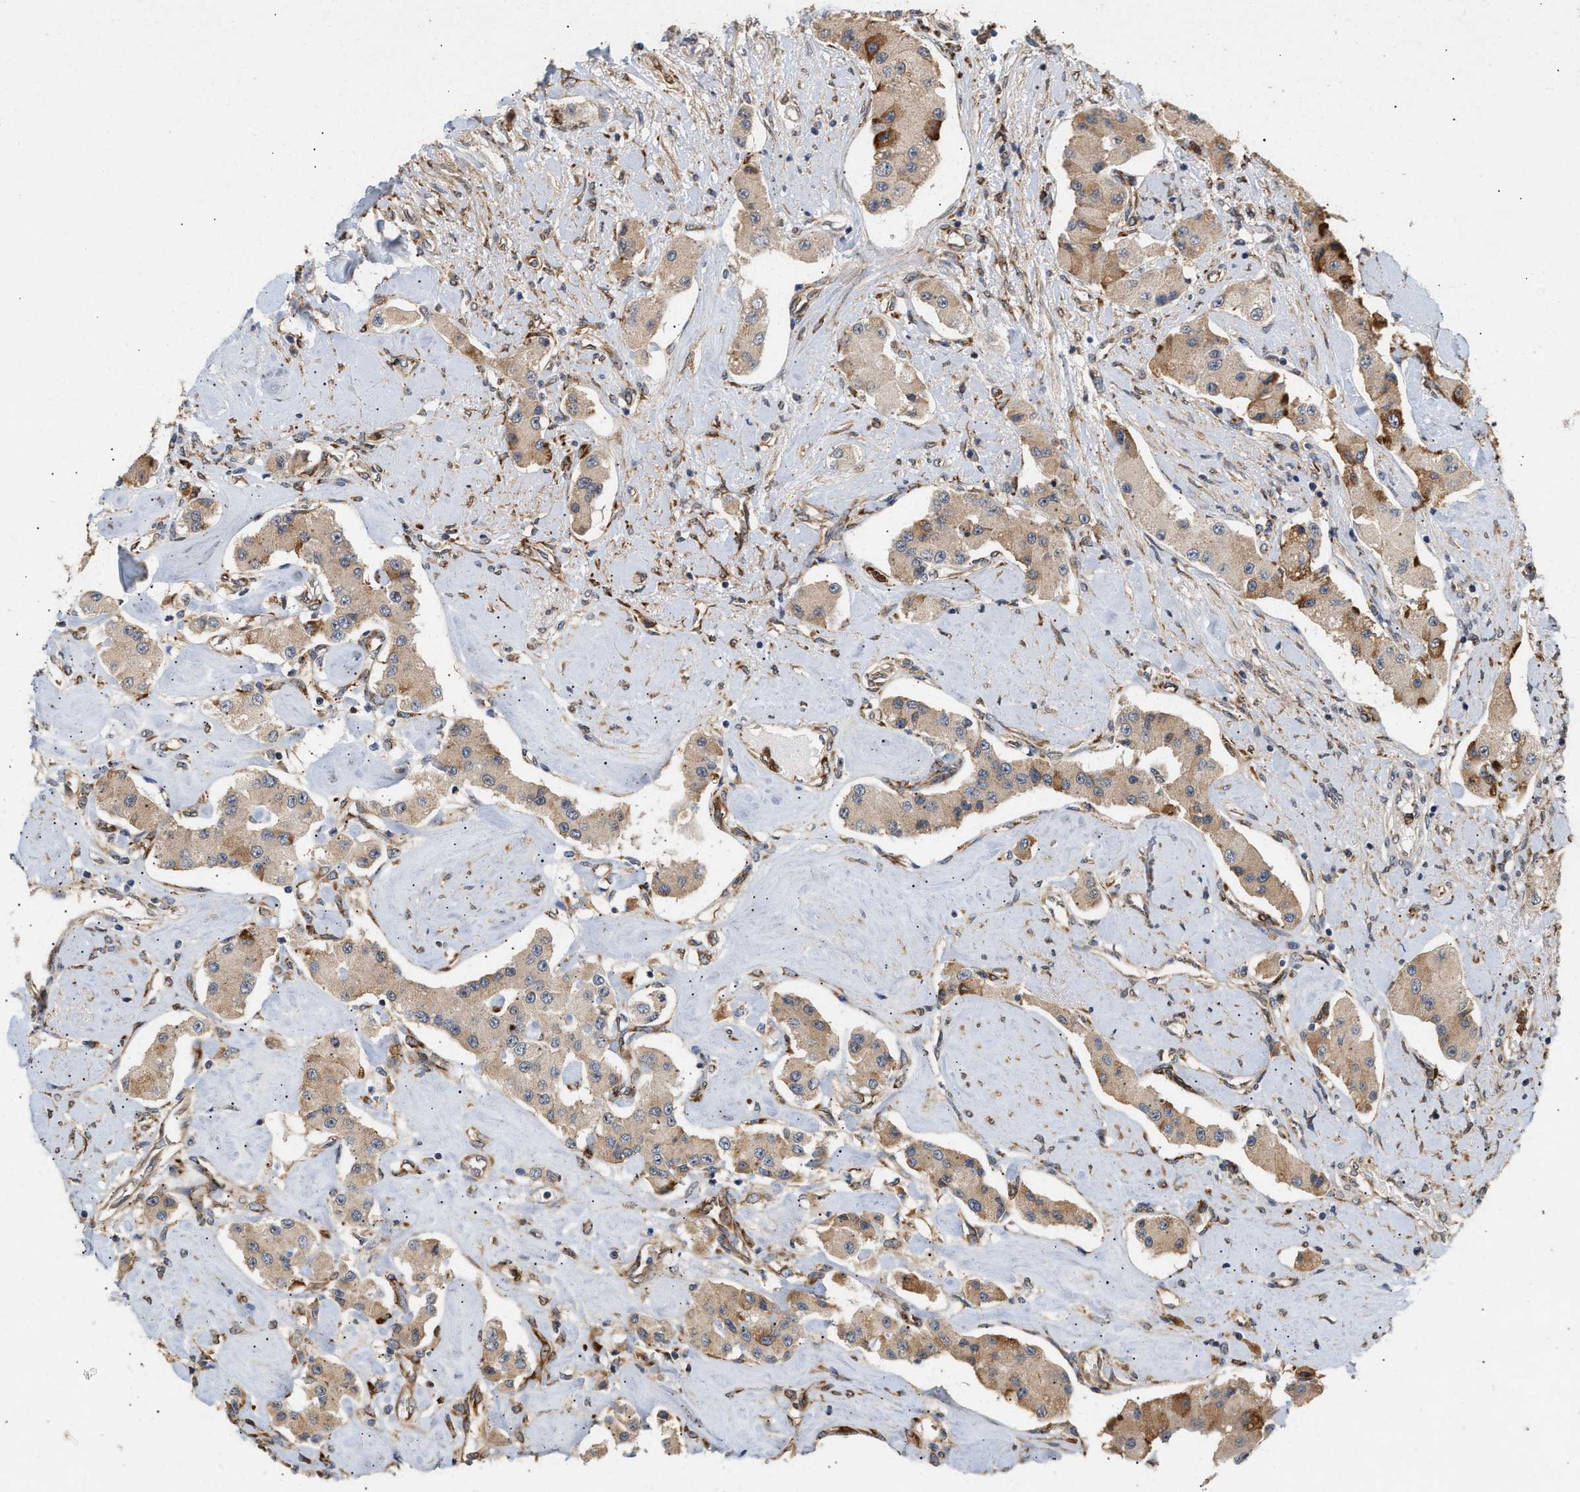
{"staining": {"intensity": "weak", "quantity": ">75%", "location": "cytoplasmic/membranous"}, "tissue": "carcinoid", "cell_type": "Tumor cells", "image_type": "cancer", "snomed": [{"axis": "morphology", "description": "Carcinoid, malignant, NOS"}, {"axis": "topography", "description": "Pancreas"}], "caption": "This photomicrograph exhibits immunohistochemistry staining of malignant carcinoid, with low weak cytoplasmic/membranous expression in about >75% of tumor cells.", "gene": "PLCD1", "patient": {"sex": "male", "age": 41}}